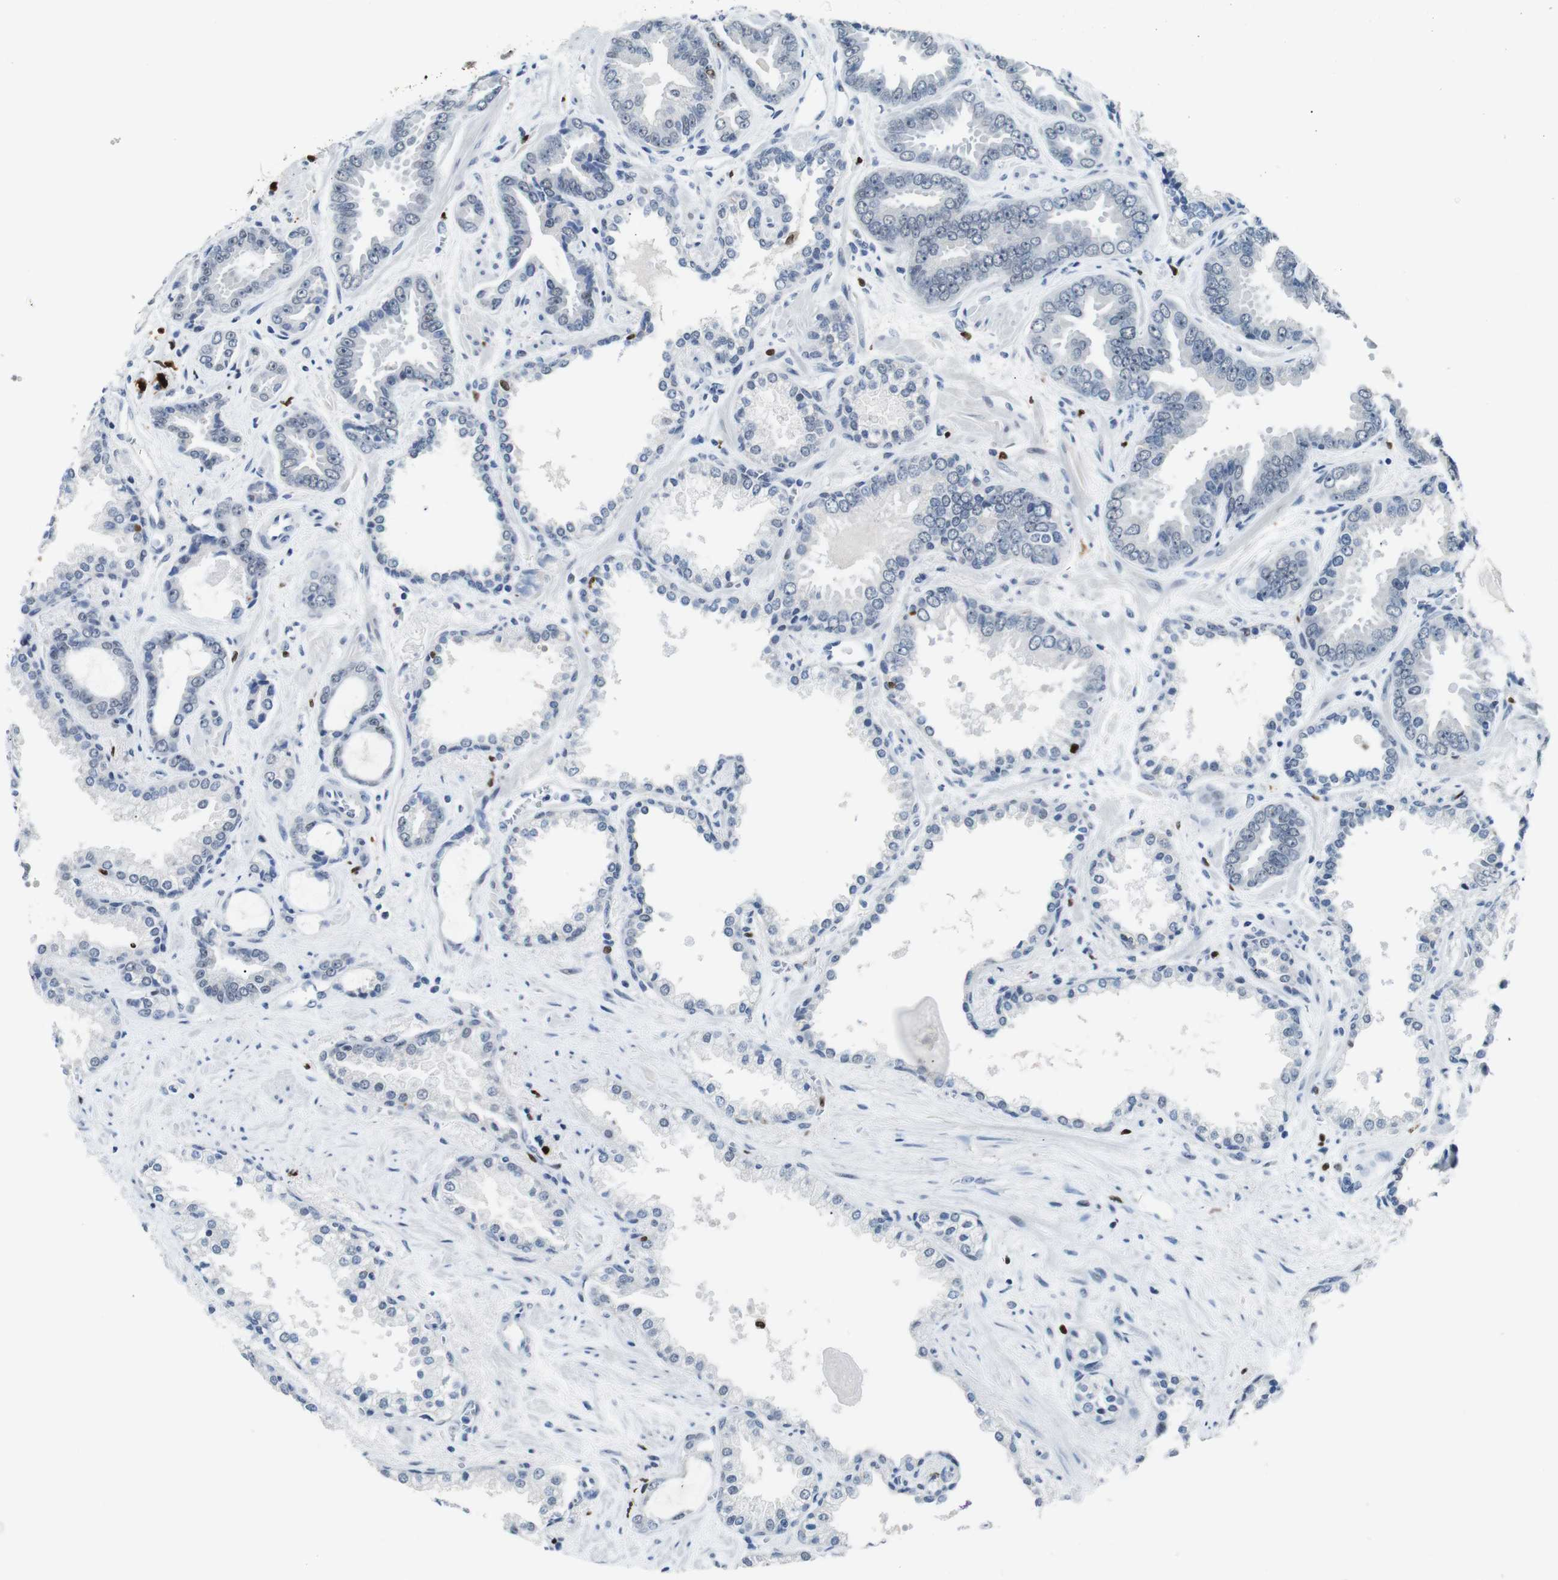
{"staining": {"intensity": "negative", "quantity": "none", "location": "none"}, "tissue": "prostate cancer", "cell_type": "Tumor cells", "image_type": "cancer", "snomed": [{"axis": "morphology", "description": "Adenocarcinoma, Low grade"}, {"axis": "topography", "description": "Prostate"}], "caption": "The immunohistochemistry histopathology image has no significant positivity in tumor cells of prostate cancer (low-grade adenocarcinoma) tissue. The staining is performed using DAB brown chromogen with nuclei counter-stained in using hematoxylin.", "gene": "IRF8", "patient": {"sex": "male", "age": 60}}